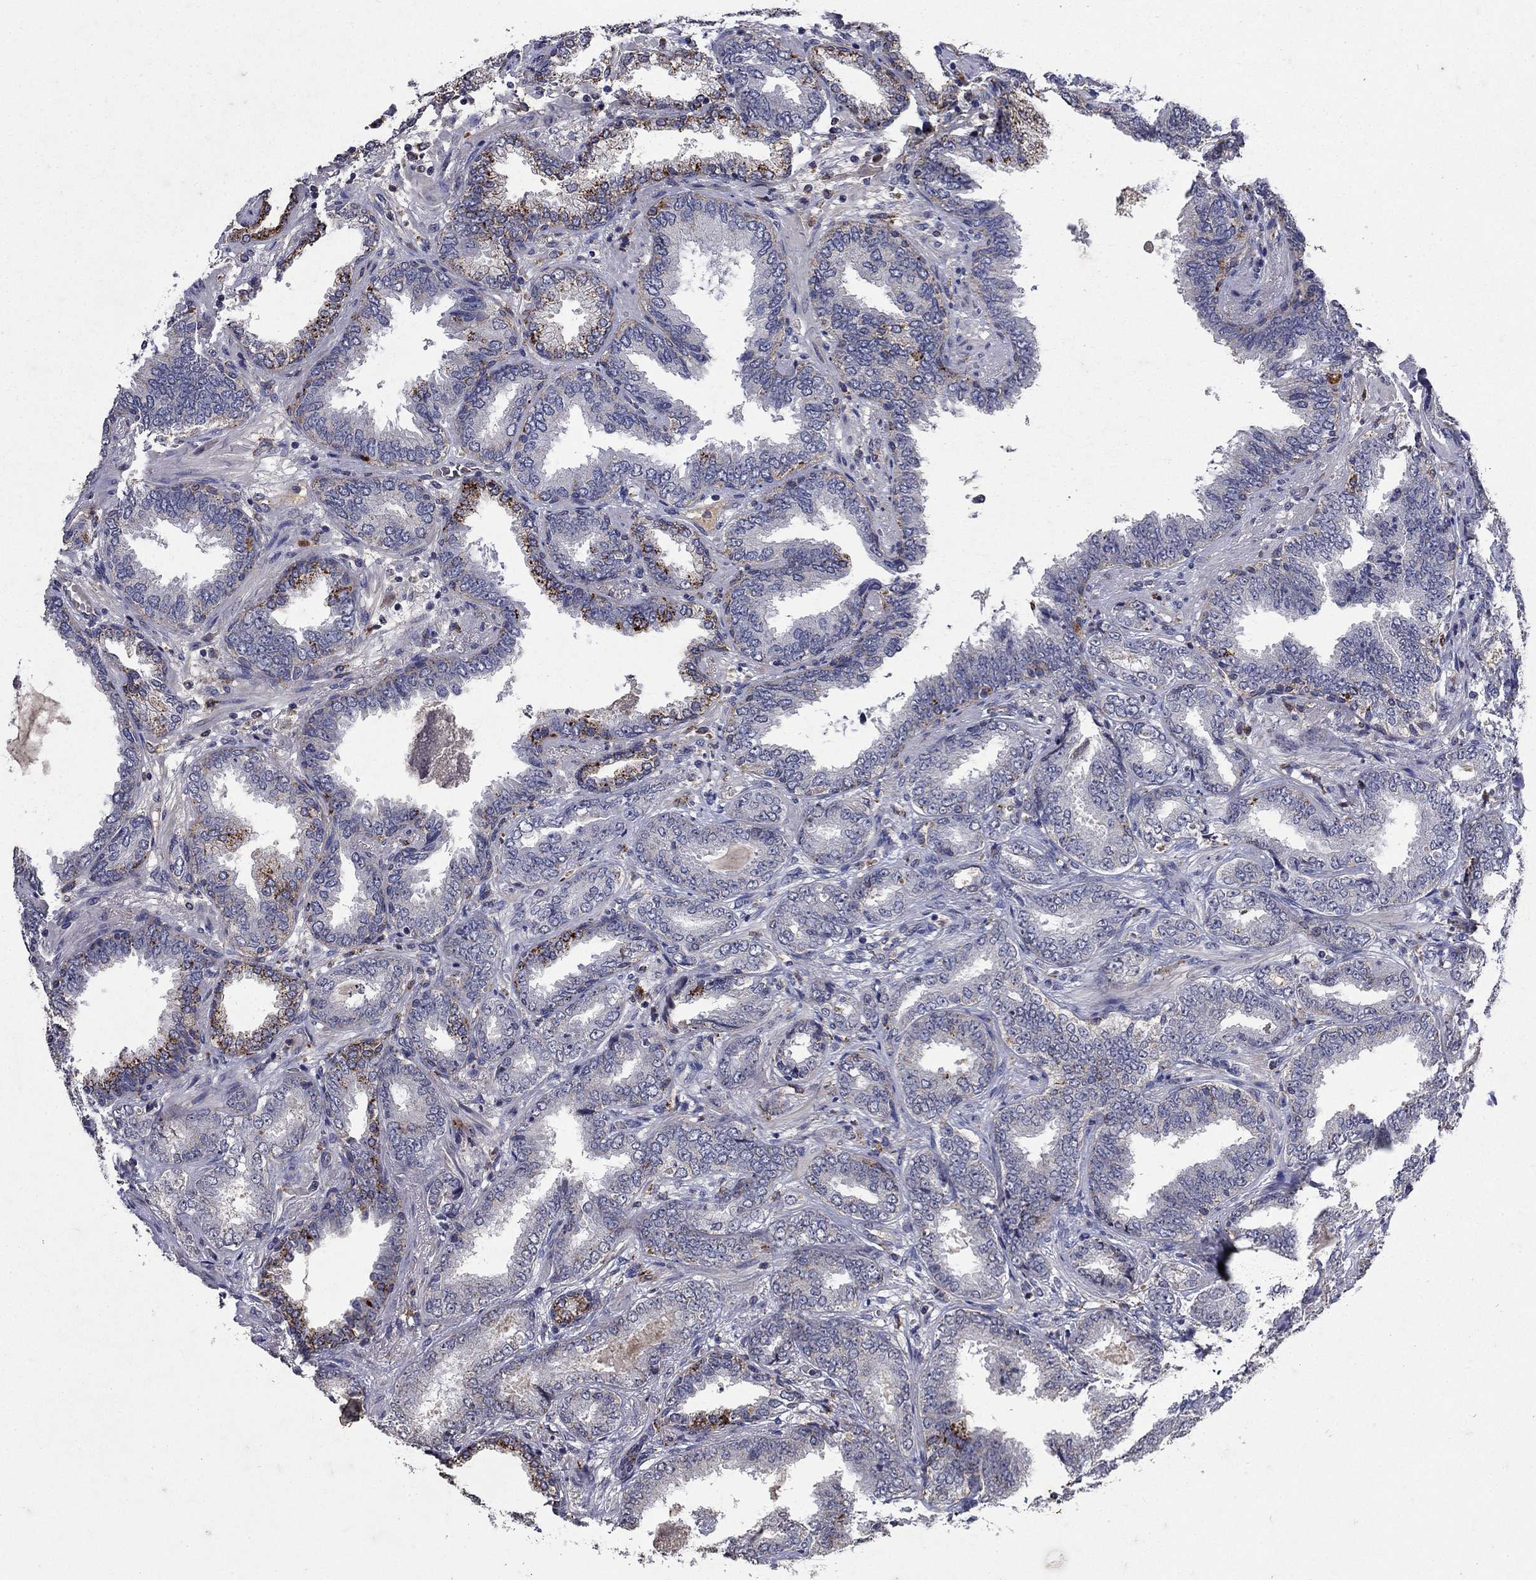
{"staining": {"intensity": "strong", "quantity": "<25%", "location": "cytoplasmic/membranous"}, "tissue": "prostate cancer", "cell_type": "Tumor cells", "image_type": "cancer", "snomed": [{"axis": "morphology", "description": "Adenocarcinoma, Low grade"}, {"axis": "topography", "description": "Prostate"}], "caption": "DAB immunohistochemical staining of prostate cancer displays strong cytoplasmic/membranous protein expression in approximately <25% of tumor cells.", "gene": "NPC2", "patient": {"sex": "male", "age": 68}}